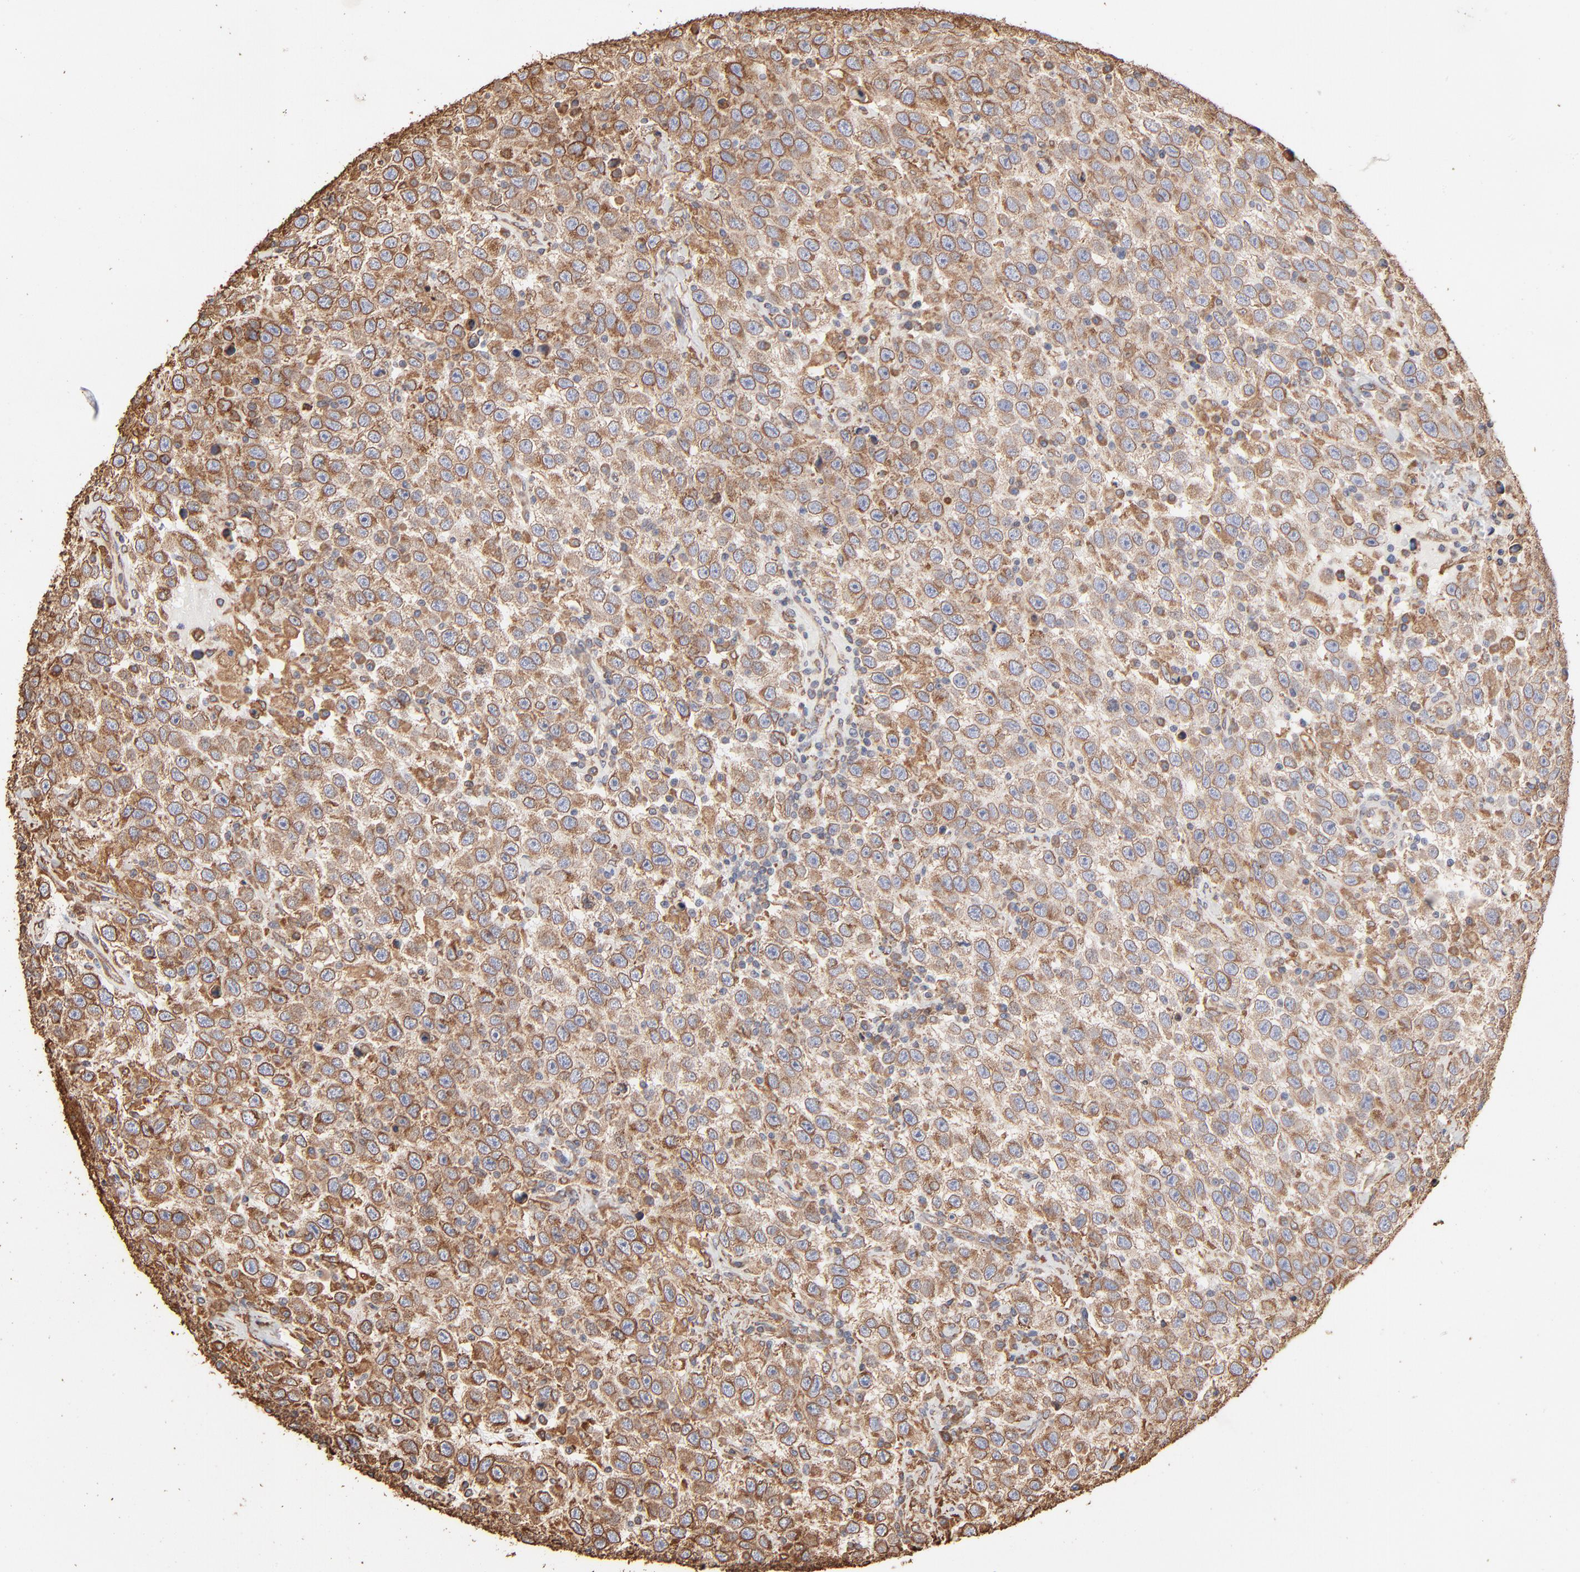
{"staining": {"intensity": "moderate", "quantity": ">75%", "location": "cytoplasmic/membranous"}, "tissue": "testis cancer", "cell_type": "Tumor cells", "image_type": "cancer", "snomed": [{"axis": "morphology", "description": "Seminoma, NOS"}, {"axis": "topography", "description": "Testis"}], "caption": "Immunohistochemical staining of testis seminoma demonstrates moderate cytoplasmic/membranous protein expression in about >75% of tumor cells.", "gene": "PDIA3", "patient": {"sex": "male", "age": 41}}